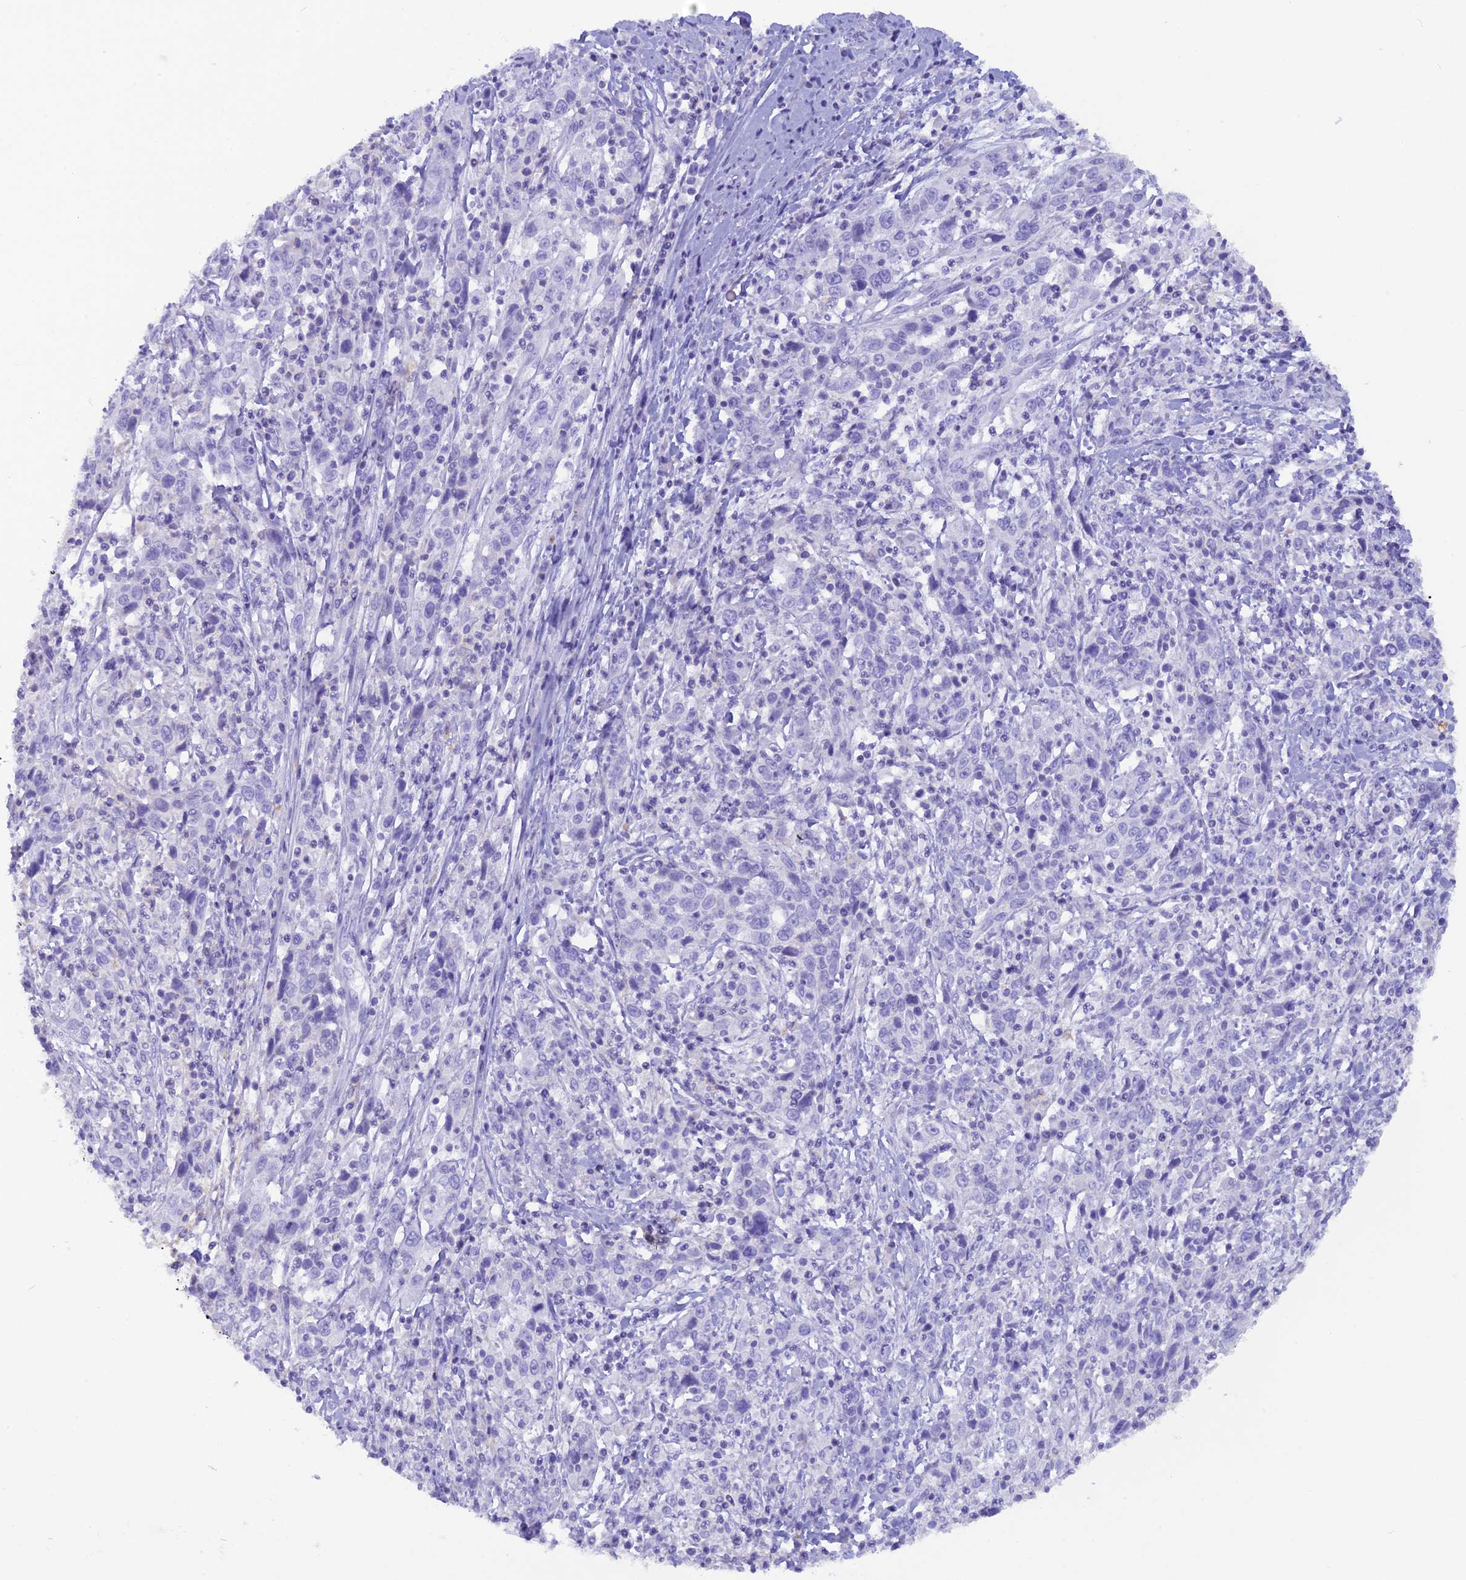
{"staining": {"intensity": "negative", "quantity": "none", "location": "none"}, "tissue": "cervical cancer", "cell_type": "Tumor cells", "image_type": "cancer", "snomed": [{"axis": "morphology", "description": "Squamous cell carcinoma, NOS"}, {"axis": "topography", "description": "Cervix"}], "caption": "This image is of squamous cell carcinoma (cervical) stained with immunohistochemistry to label a protein in brown with the nuclei are counter-stained blue. There is no positivity in tumor cells. (DAB immunohistochemistry, high magnification).", "gene": "GLYATL1", "patient": {"sex": "female", "age": 46}}